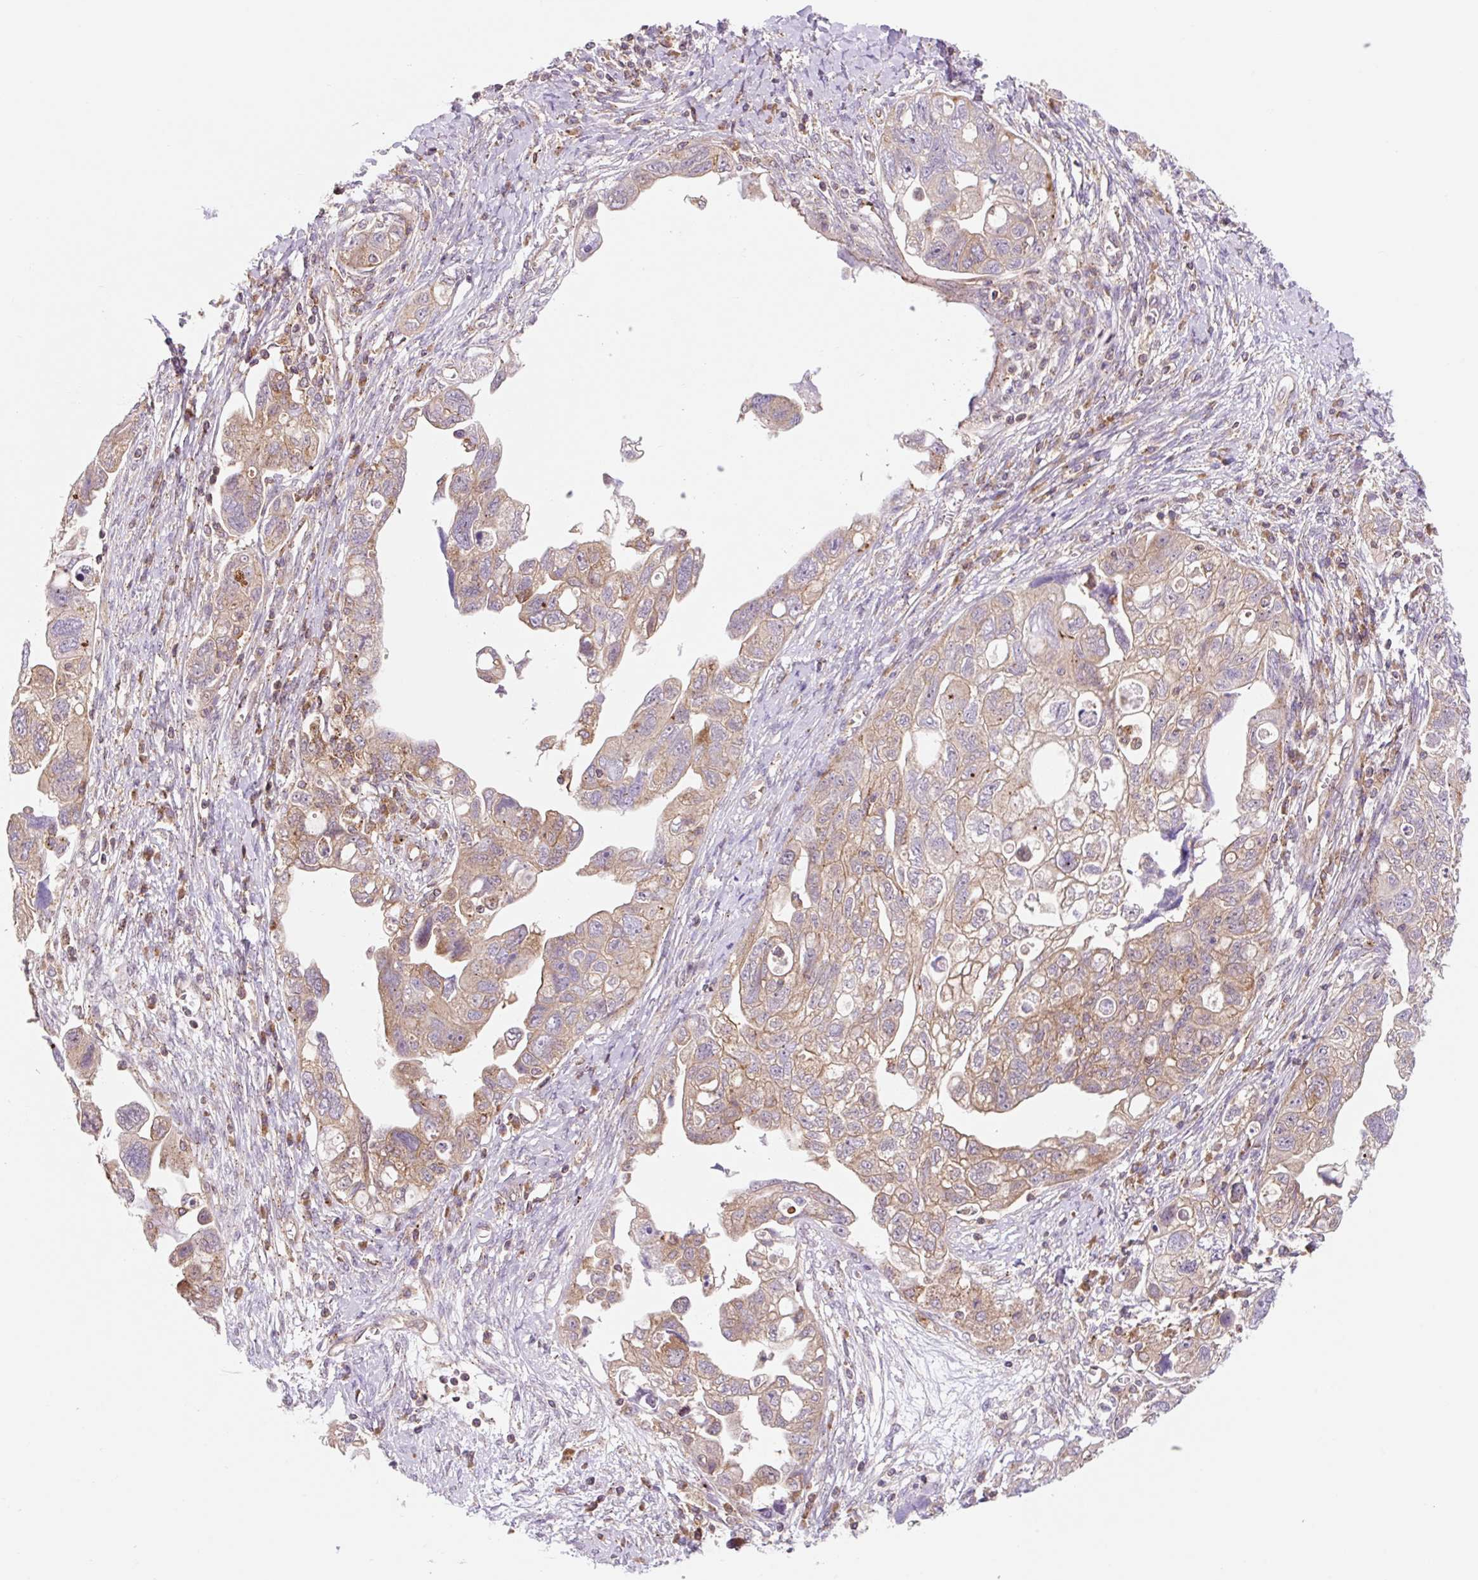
{"staining": {"intensity": "weak", "quantity": "25%-75%", "location": "cytoplasmic/membranous"}, "tissue": "ovarian cancer", "cell_type": "Tumor cells", "image_type": "cancer", "snomed": [{"axis": "morphology", "description": "Carcinoma, NOS"}, {"axis": "morphology", "description": "Cystadenocarcinoma, serous, NOS"}, {"axis": "topography", "description": "Ovary"}], "caption": "Ovarian cancer (carcinoma) tissue demonstrates weak cytoplasmic/membranous staining in about 25%-75% of tumor cells, visualized by immunohistochemistry.", "gene": "VPS4A", "patient": {"sex": "female", "age": 69}}